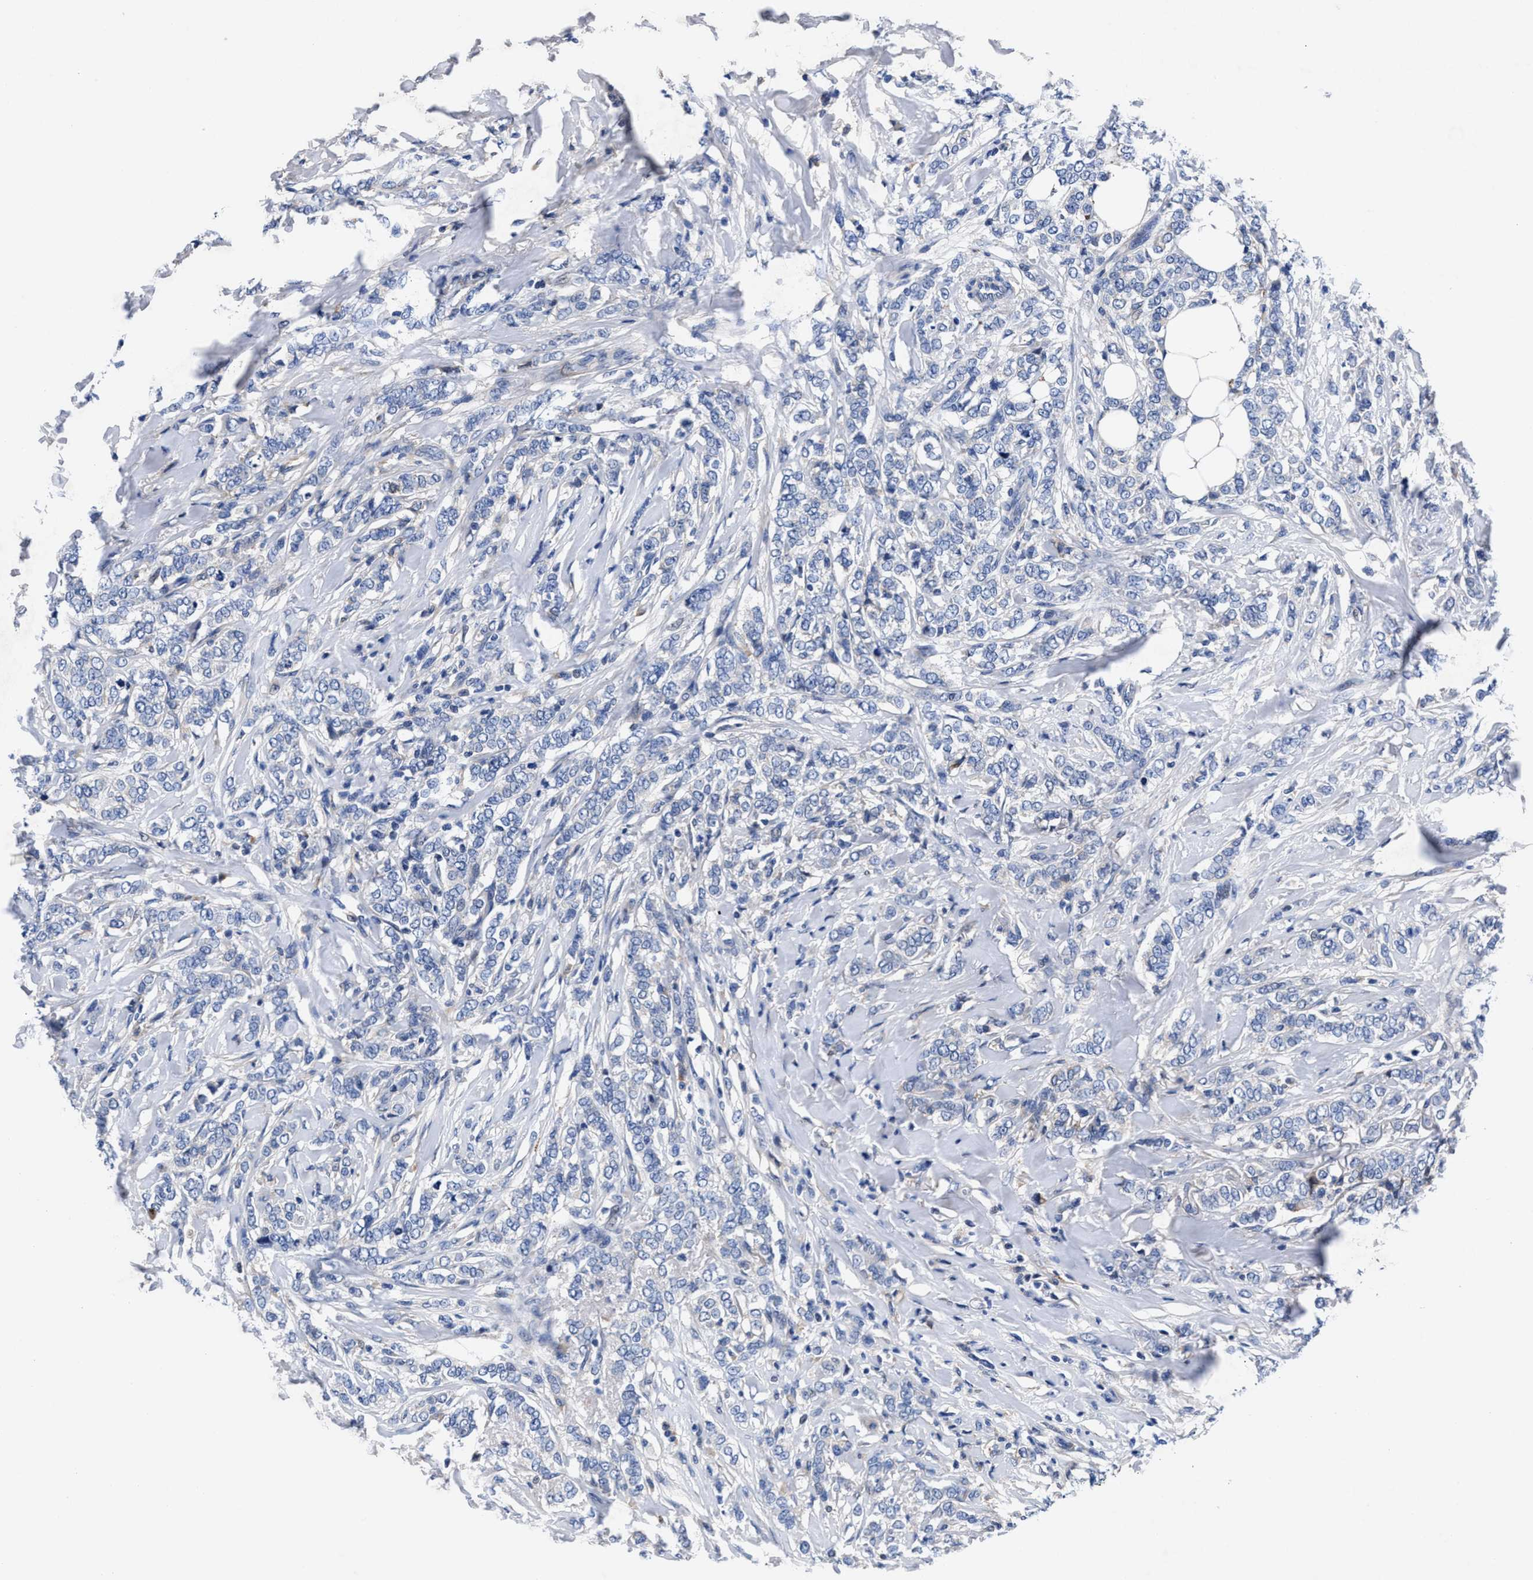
{"staining": {"intensity": "negative", "quantity": "none", "location": "none"}, "tissue": "breast cancer", "cell_type": "Tumor cells", "image_type": "cancer", "snomed": [{"axis": "morphology", "description": "Lobular carcinoma"}, {"axis": "topography", "description": "Skin"}, {"axis": "topography", "description": "Breast"}], "caption": "This is a histopathology image of IHC staining of breast lobular carcinoma, which shows no staining in tumor cells.", "gene": "DHRS13", "patient": {"sex": "female", "age": 46}}